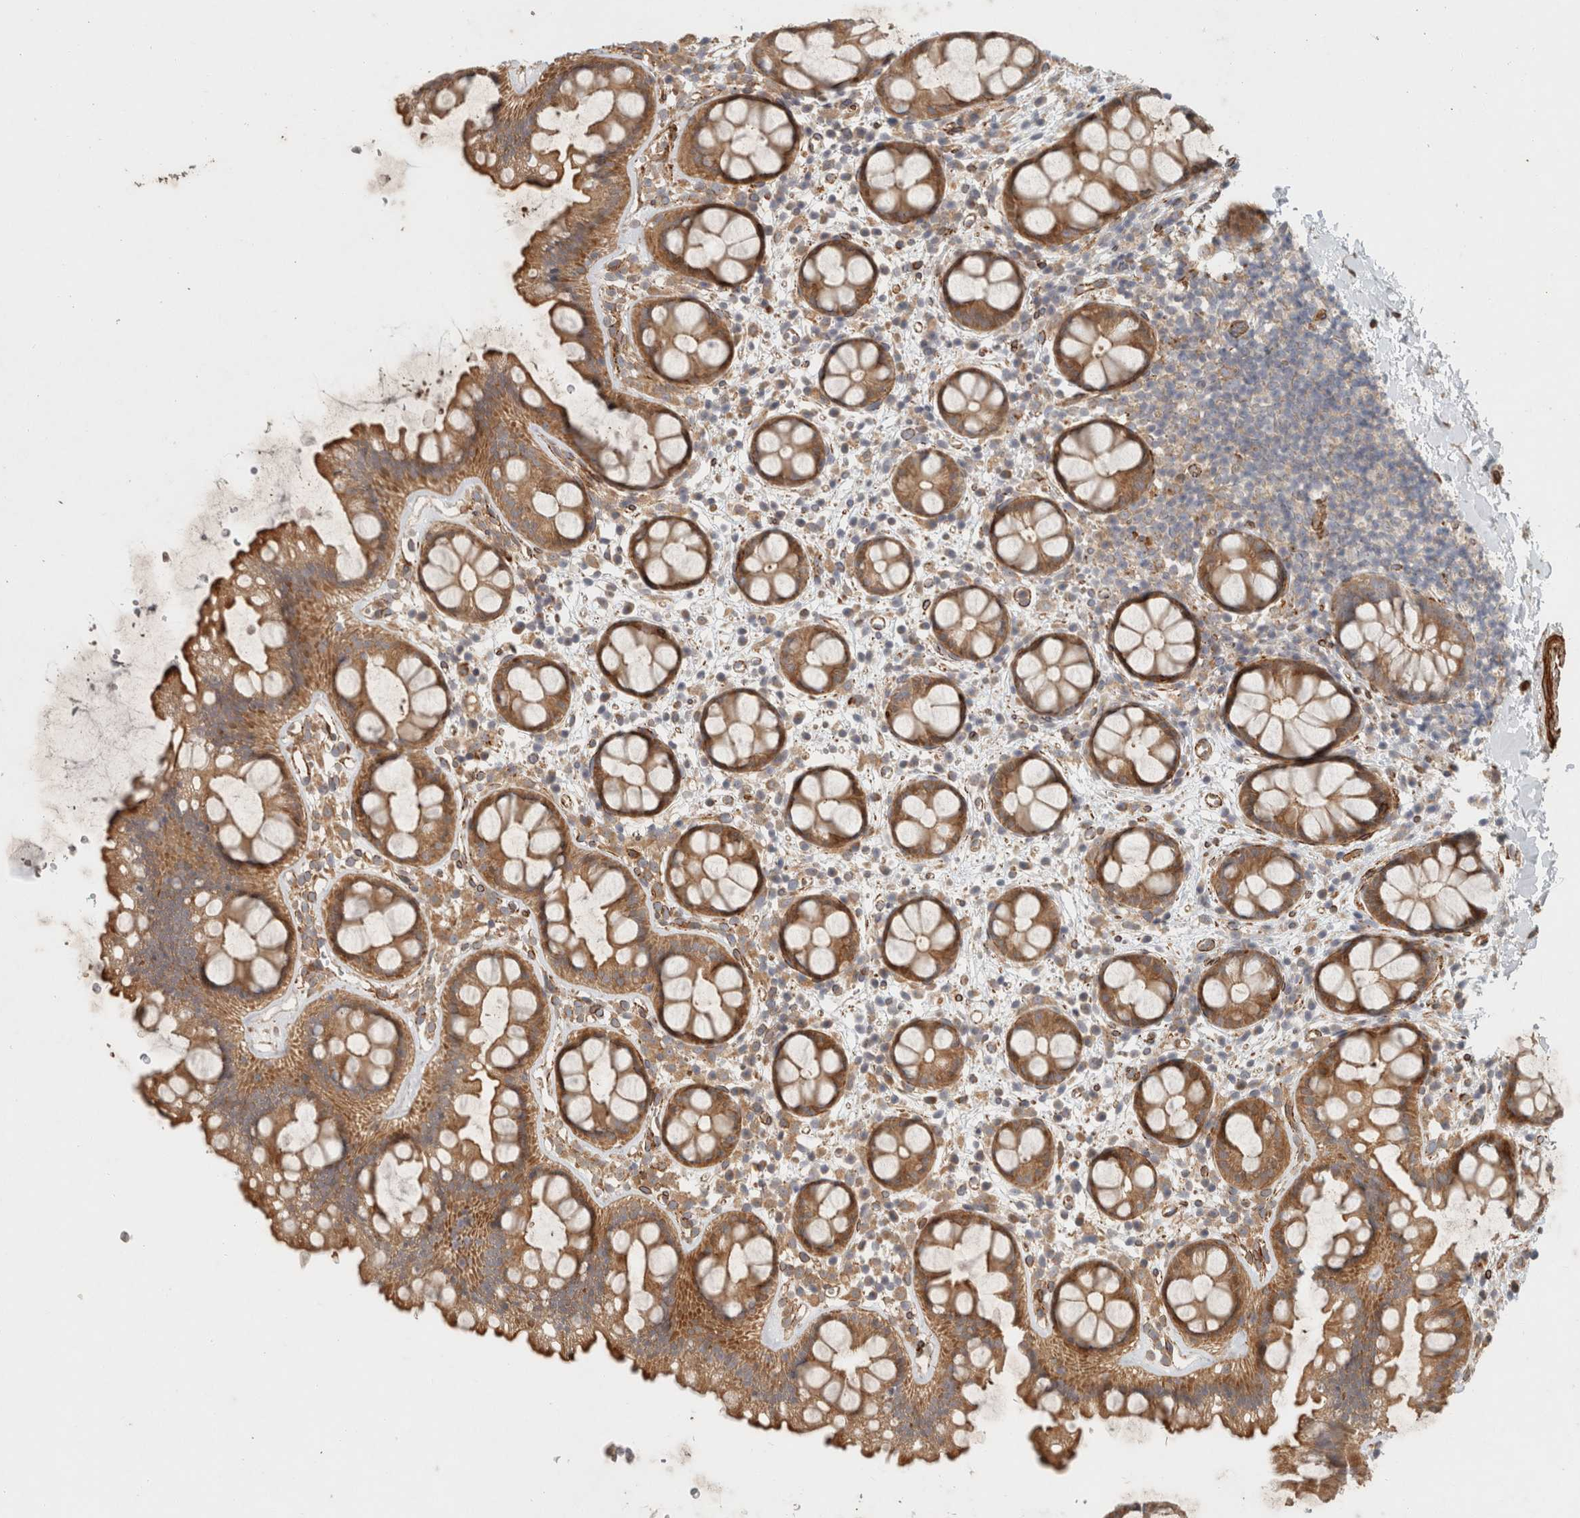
{"staining": {"intensity": "moderate", "quantity": ">75%", "location": "cytoplasmic/membranous"}, "tissue": "rectum", "cell_type": "Glandular cells", "image_type": "normal", "snomed": [{"axis": "morphology", "description": "Normal tissue, NOS"}, {"axis": "topography", "description": "Rectum"}], "caption": "High-magnification brightfield microscopy of benign rectum stained with DAB (brown) and counterstained with hematoxylin (blue). glandular cells exhibit moderate cytoplasmic/membranous expression is present in approximately>75% of cells. (brown staining indicates protein expression, while blue staining denotes nuclei).", "gene": "SIPA1L2", "patient": {"sex": "female", "age": 65}}